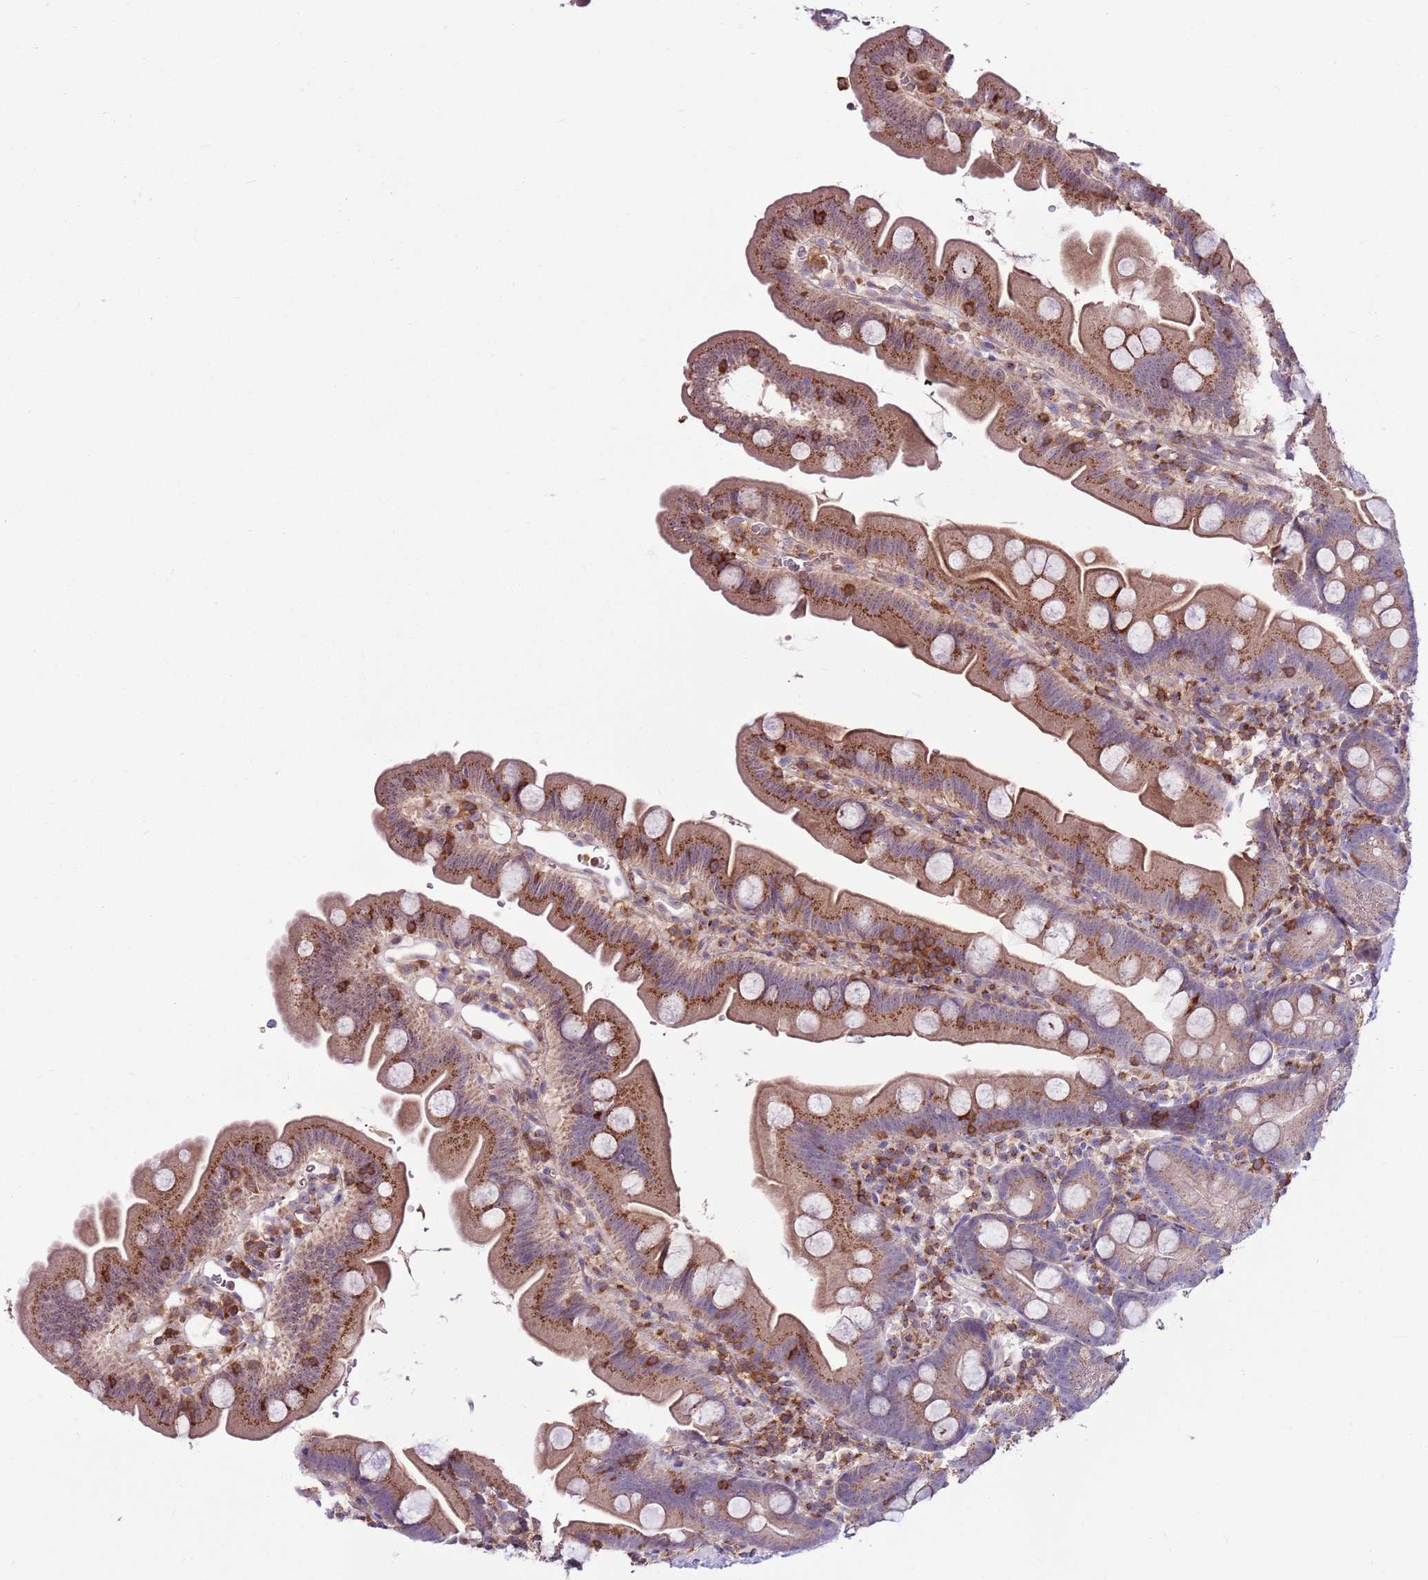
{"staining": {"intensity": "moderate", "quantity": ">75%", "location": "cytoplasmic/membranous"}, "tissue": "small intestine", "cell_type": "Glandular cells", "image_type": "normal", "snomed": [{"axis": "morphology", "description": "Normal tissue, NOS"}, {"axis": "topography", "description": "Small intestine"}], "caption": "DAB immunohistochemical staining of normal human small intestine exhibits moderate cytoplasmic/membranous protein staining in approximately >75% of glandular cells. The staining was performed using DAB (3,3'-diaminobenzidine), with brown indicating positive protein expression. Nuclei are stained blue with hematoxylin.", "gene": "ZSWIM1", "patient": {"sex": "female", "age": 68}}